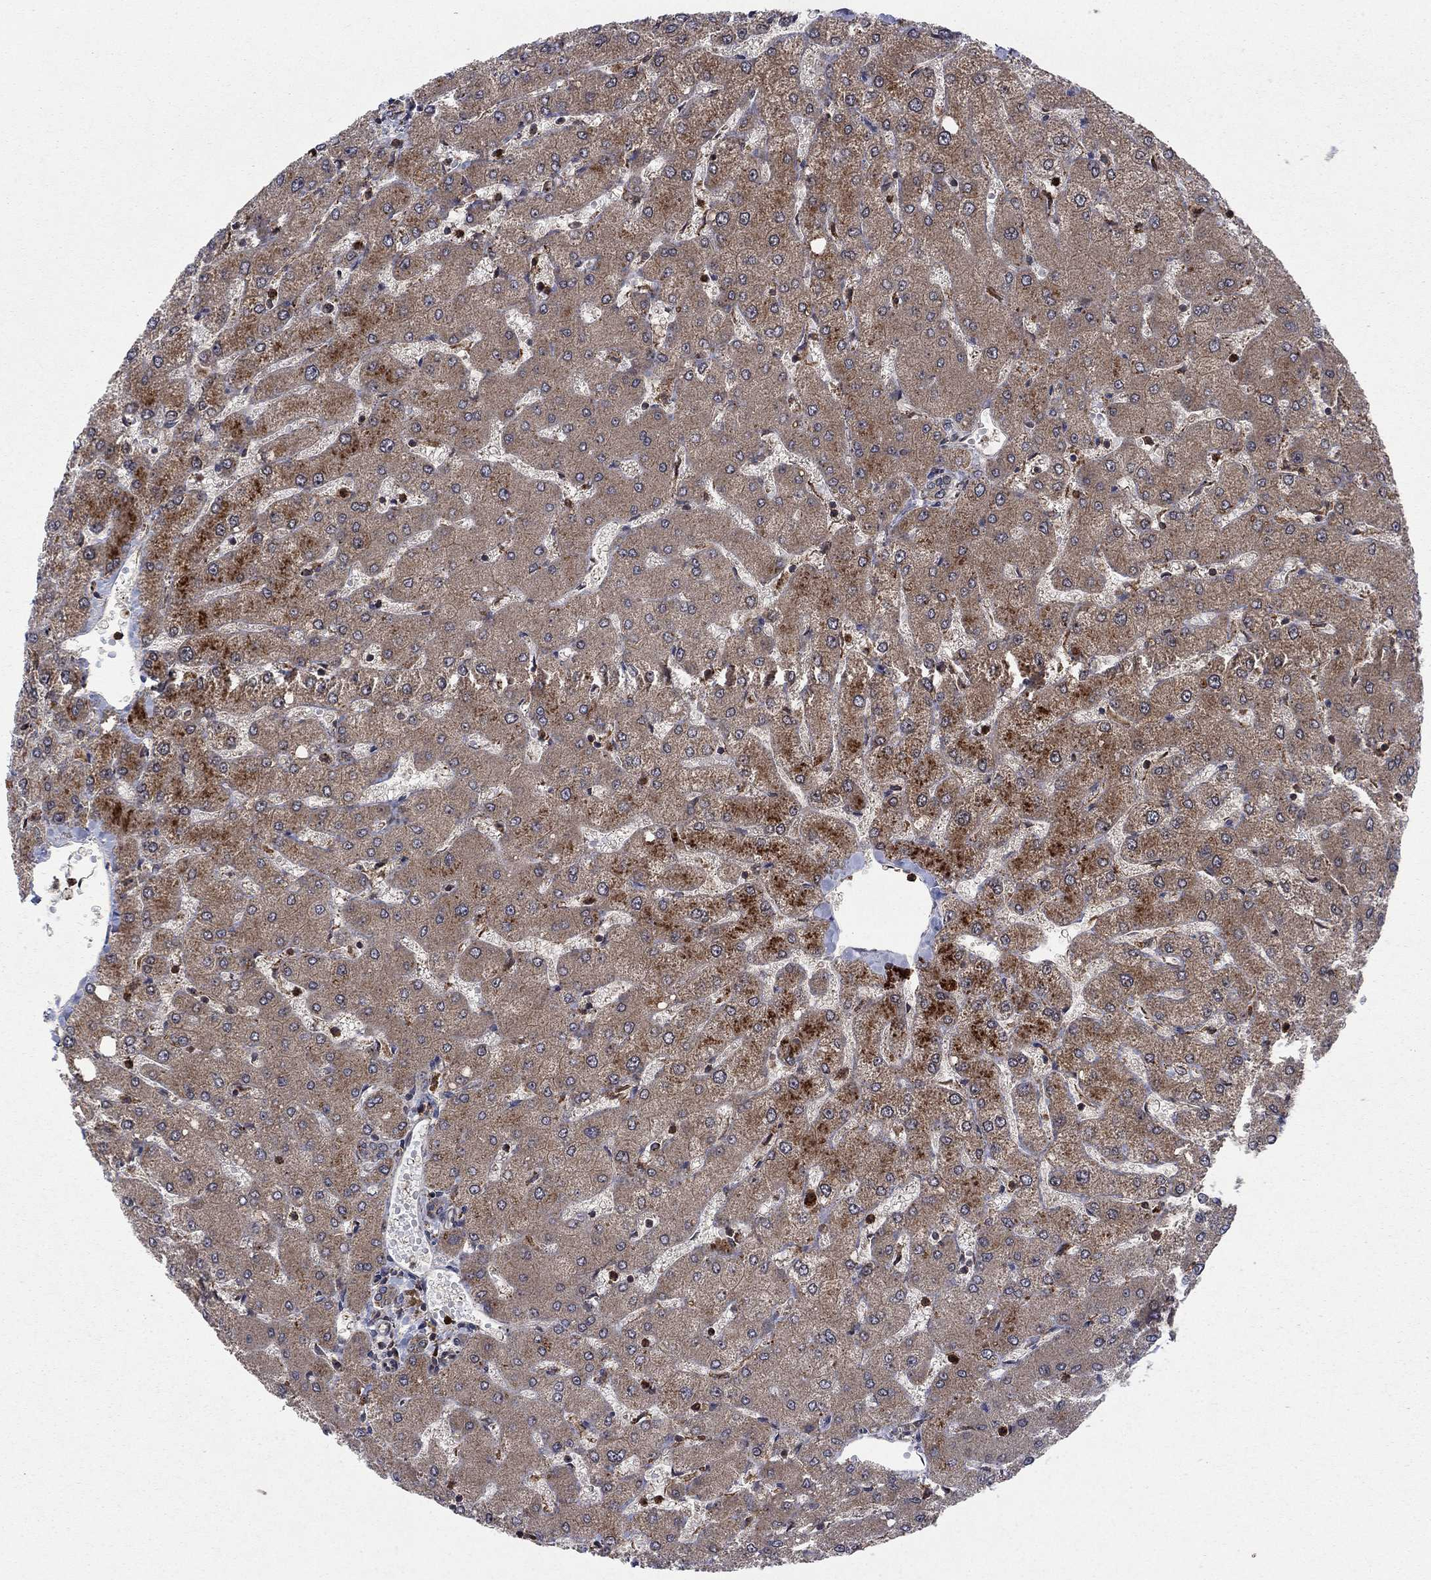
{"staining": {"intensity": "negative", "quantity": "none", "location": "none"}, "tissue": "liver", "cell_type": "Cholangiocytes", "image_type": "normal", "snomed": [{"axis": "morphology", "description": "Normal tissue, NOS"}, {"axis": "topography", "description": "Liver"}], "caption": "Protein analysis of benign liver reveals no significant staining in cholangiocytes.", "gene": "IFI35", "patient": {"sex": "female", "age": 54}}